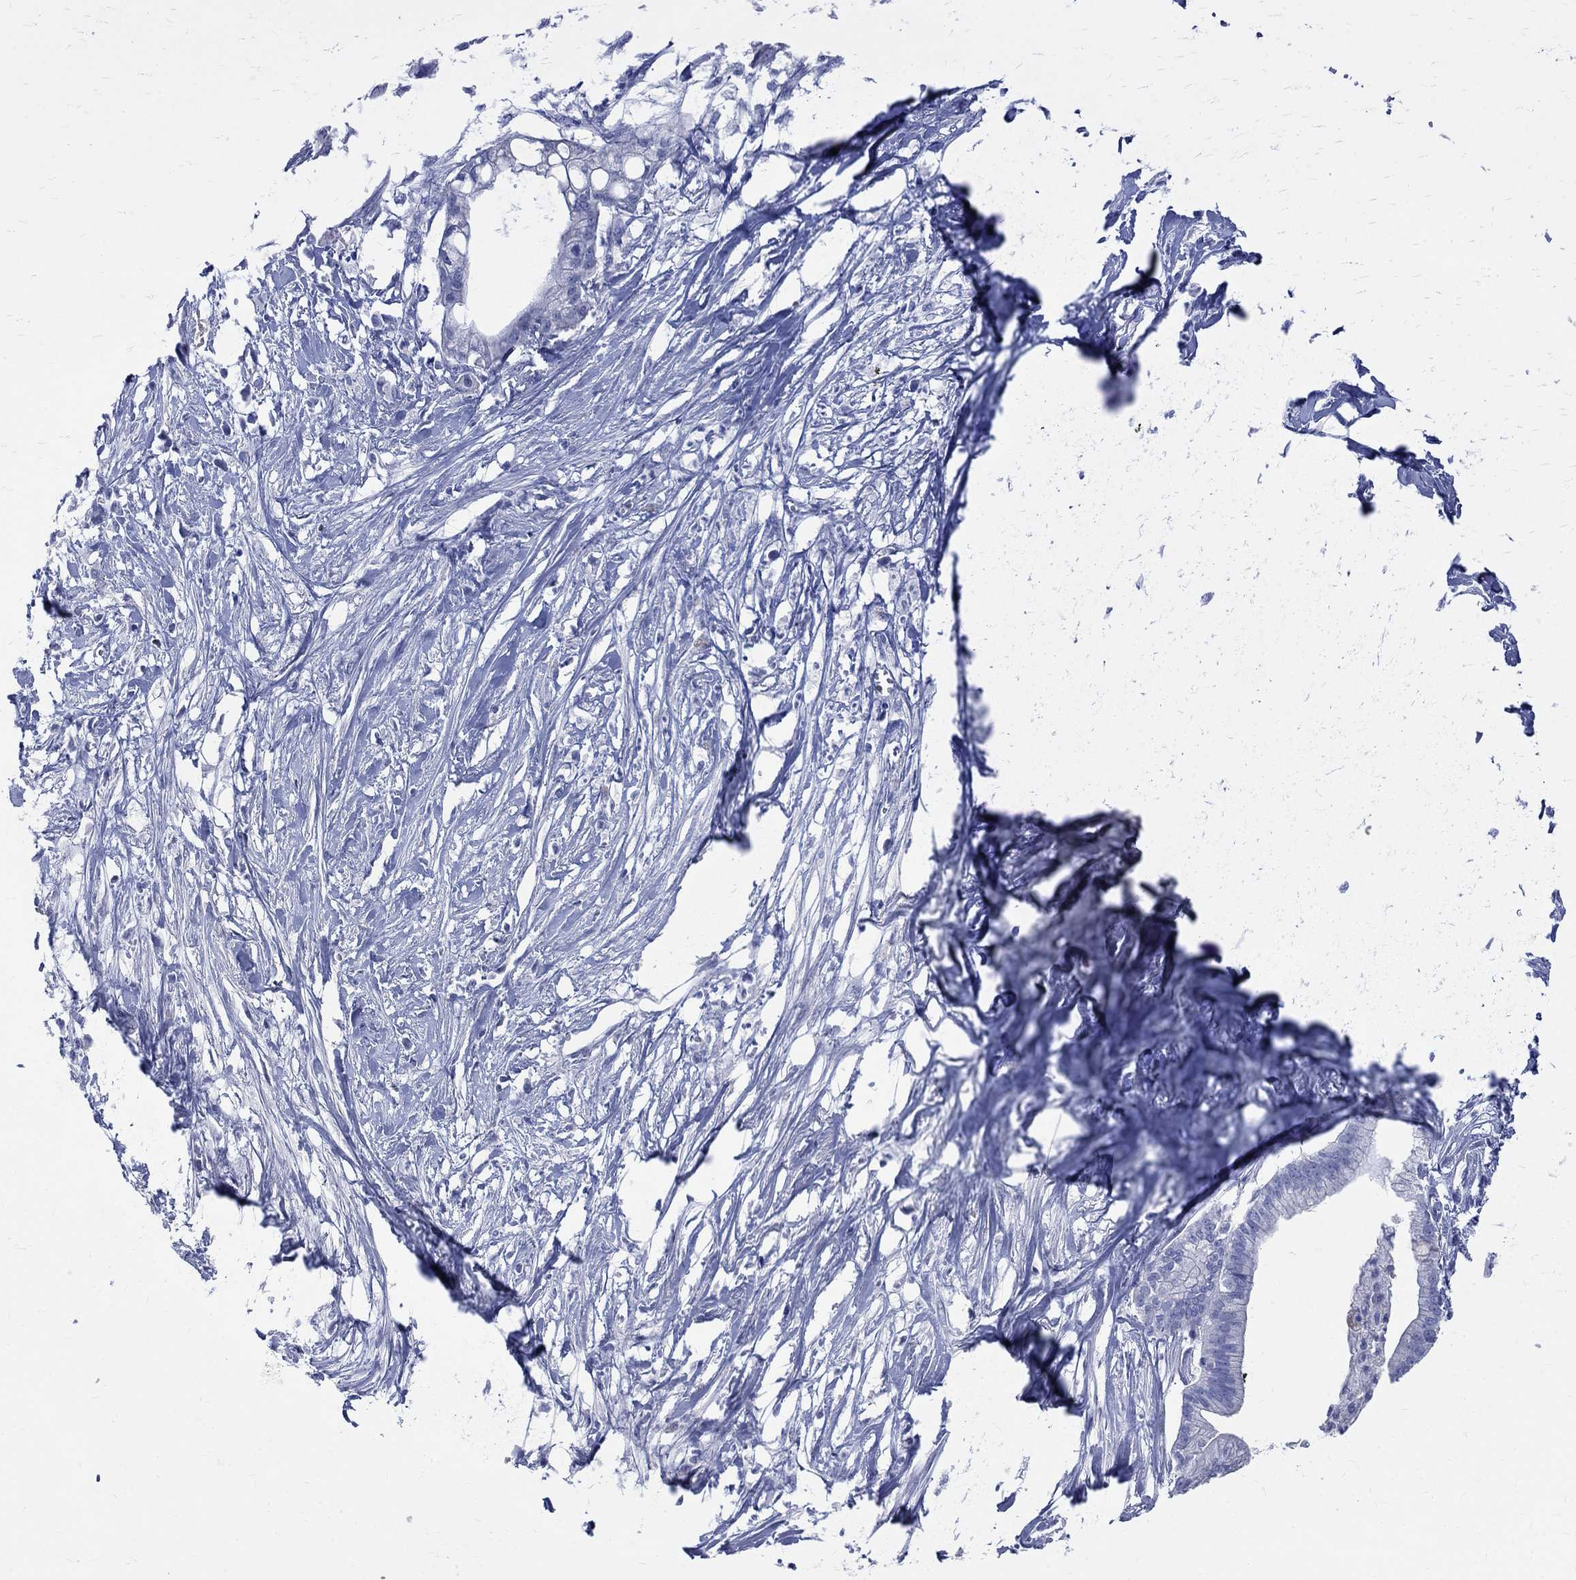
{"staining": {"intensity": "negative", "quantity": "none", "location": "none"}, "tissue": "pancreatic cancer", "cell_type": "Tumor cells", "image_type": "cancer", "snomed": [{"axis": "morphology", "description": "Normal tissue, NOS"}, {"axis": "morphology", "description": "Adenocarcinoma, NOS"}, {"axis": "topography", "description": "Pancreas"}], "caption": "There is no significant staining in tumor cells of pancreatic cancer.", "gene": "MAGEB6", "patient": {"sex": "female", "age": 58}}